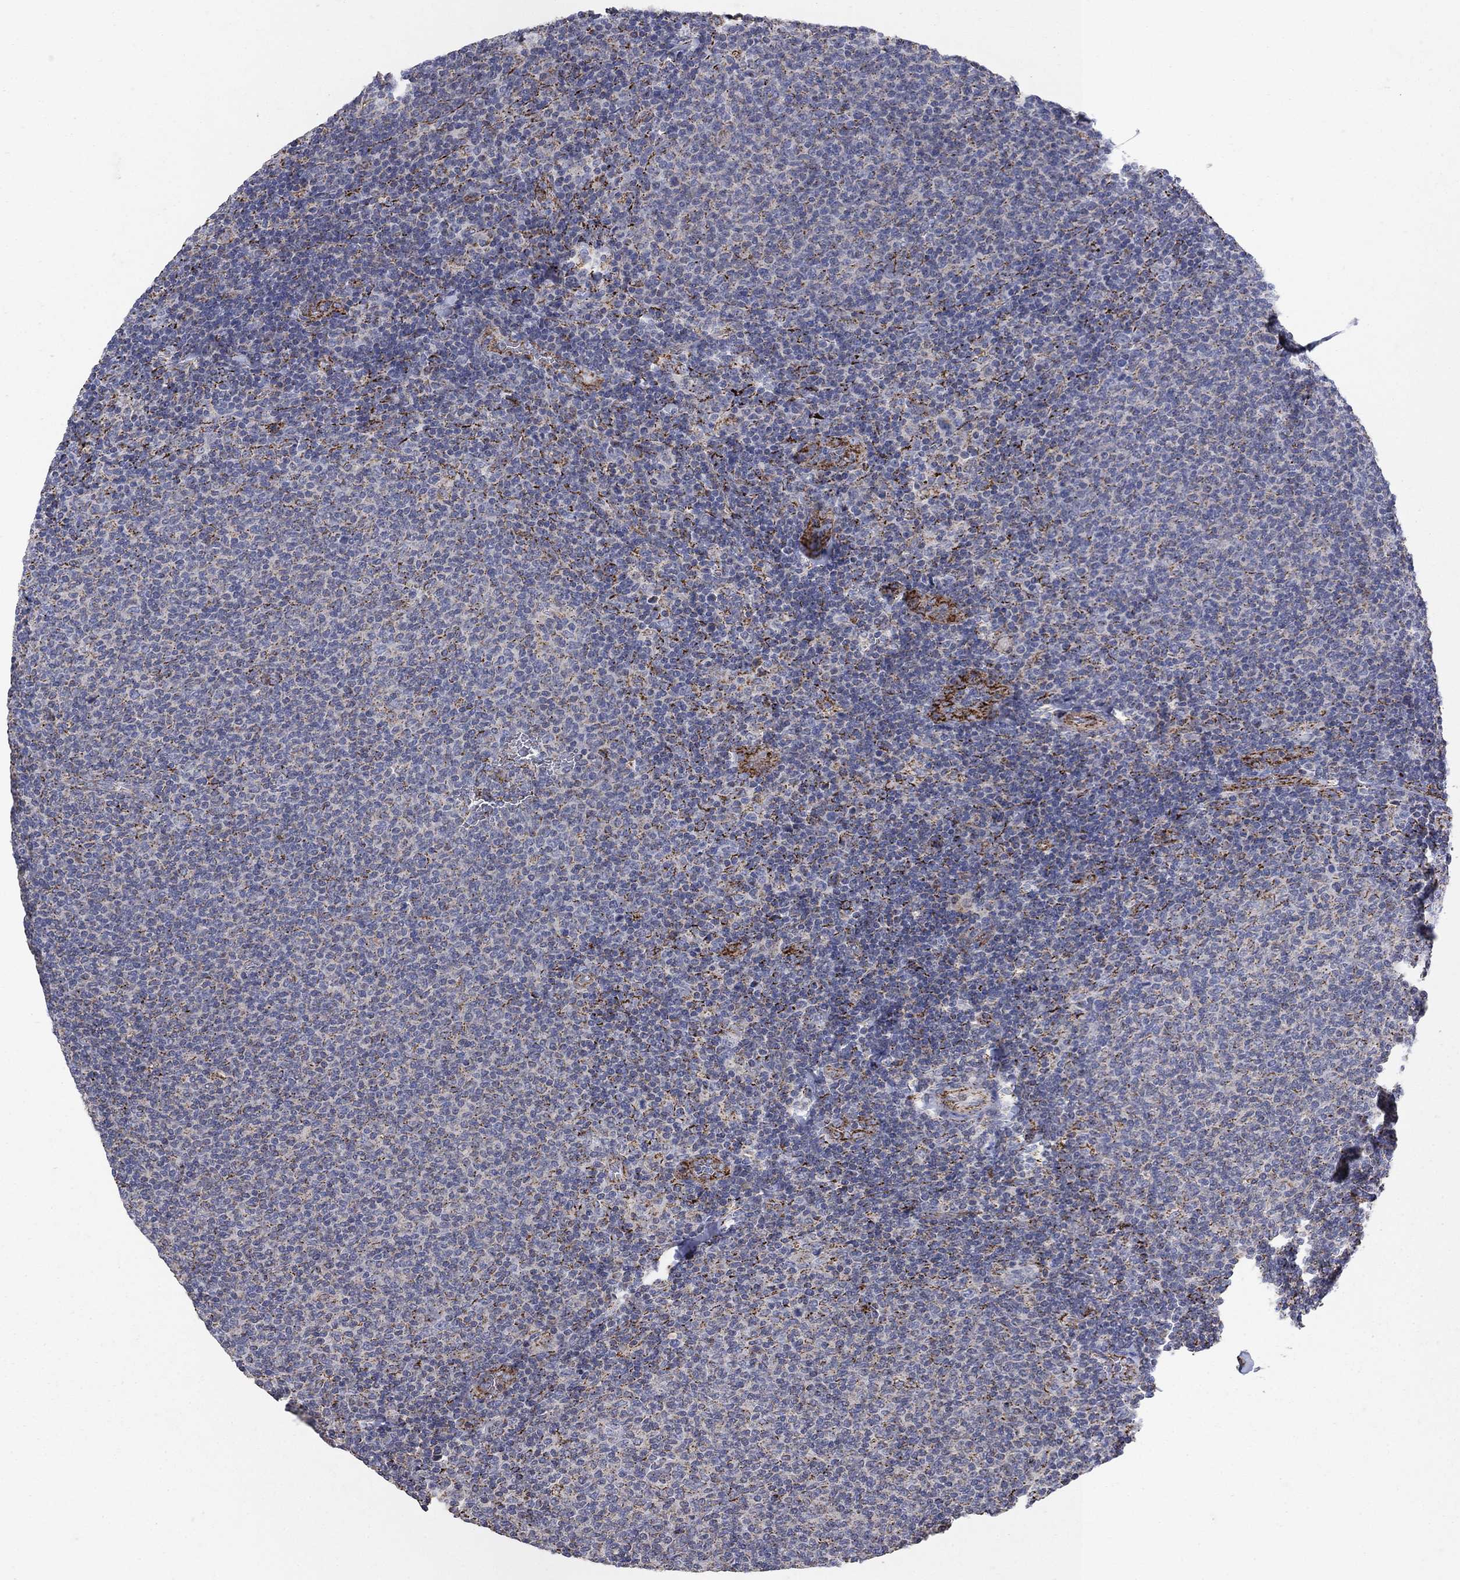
{"staining": {"intensity": "strong", "quantity": "<25%", "location": "cytoplasmic/membranous"}, "tissue": "lymphoma", "cell_type": "Tumor cells", "image_type": "cancer", "snomed": [{"axis": "morphology", "description": "Malignant lymphoma, non-Hodgkin's type, Low grade"}, {"axis": "topography", "description": "Lymph node"}], "caption": "Low-grade malignant lymphoma, non-Hodgkin's type stained with DAB (3,3'-diaminobenzidine) immunohistochemistry displays medium levels of strong cytoplasmic/membranous expression in approximately <25% of tumor cells. (DAB IHC with brightfield microscopy, high magnification).", "gene": "PNPLA2", "patient": {"sex": "male", "age": 52}}